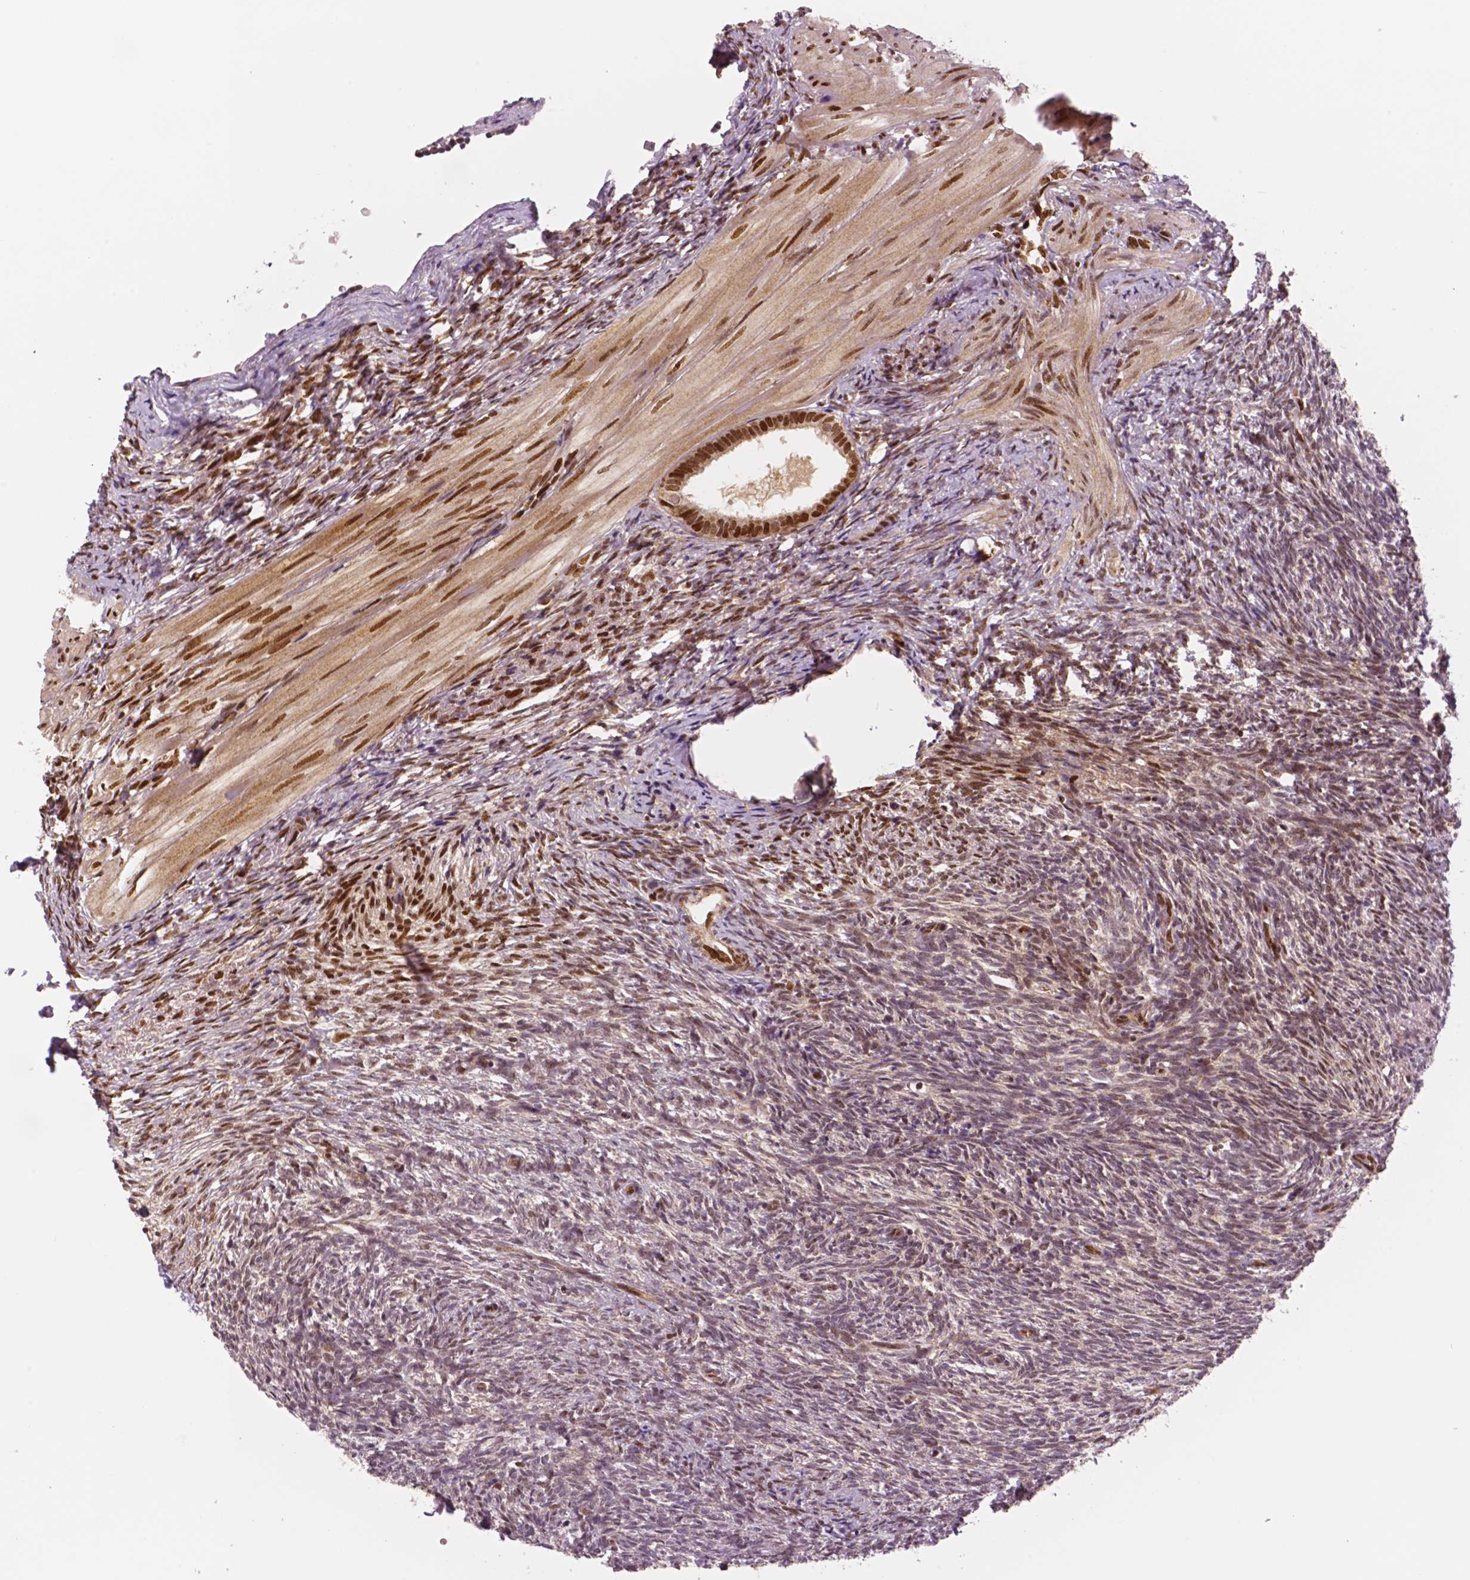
{"staining": {"intensity": "moderate", "quantity": ">75%", "location": "cytoplasmic/membranous,nuclear"}, "tissue": "ovary", "cell_type": "Follicle cells", "image_type": "normal", "snomed": [{"axis": "morphology", "description": "Normal tissue, NOS"}, {"axis": "topography", "description": "Ovary"}], "caption": "DAB (3,3'-diaminobenzidine) immunohistochemical staining of normal human ovary reveals moderate cytoplasmic/membranous,nuclear protein expression in about >75% of follicle cells. (Stains: DAB in brown, nuclei in blue, Microscopy: brightfield microscopy at high magnification).", "gene": "STAT3", "patient": {"sex": "female", "age": 46}}